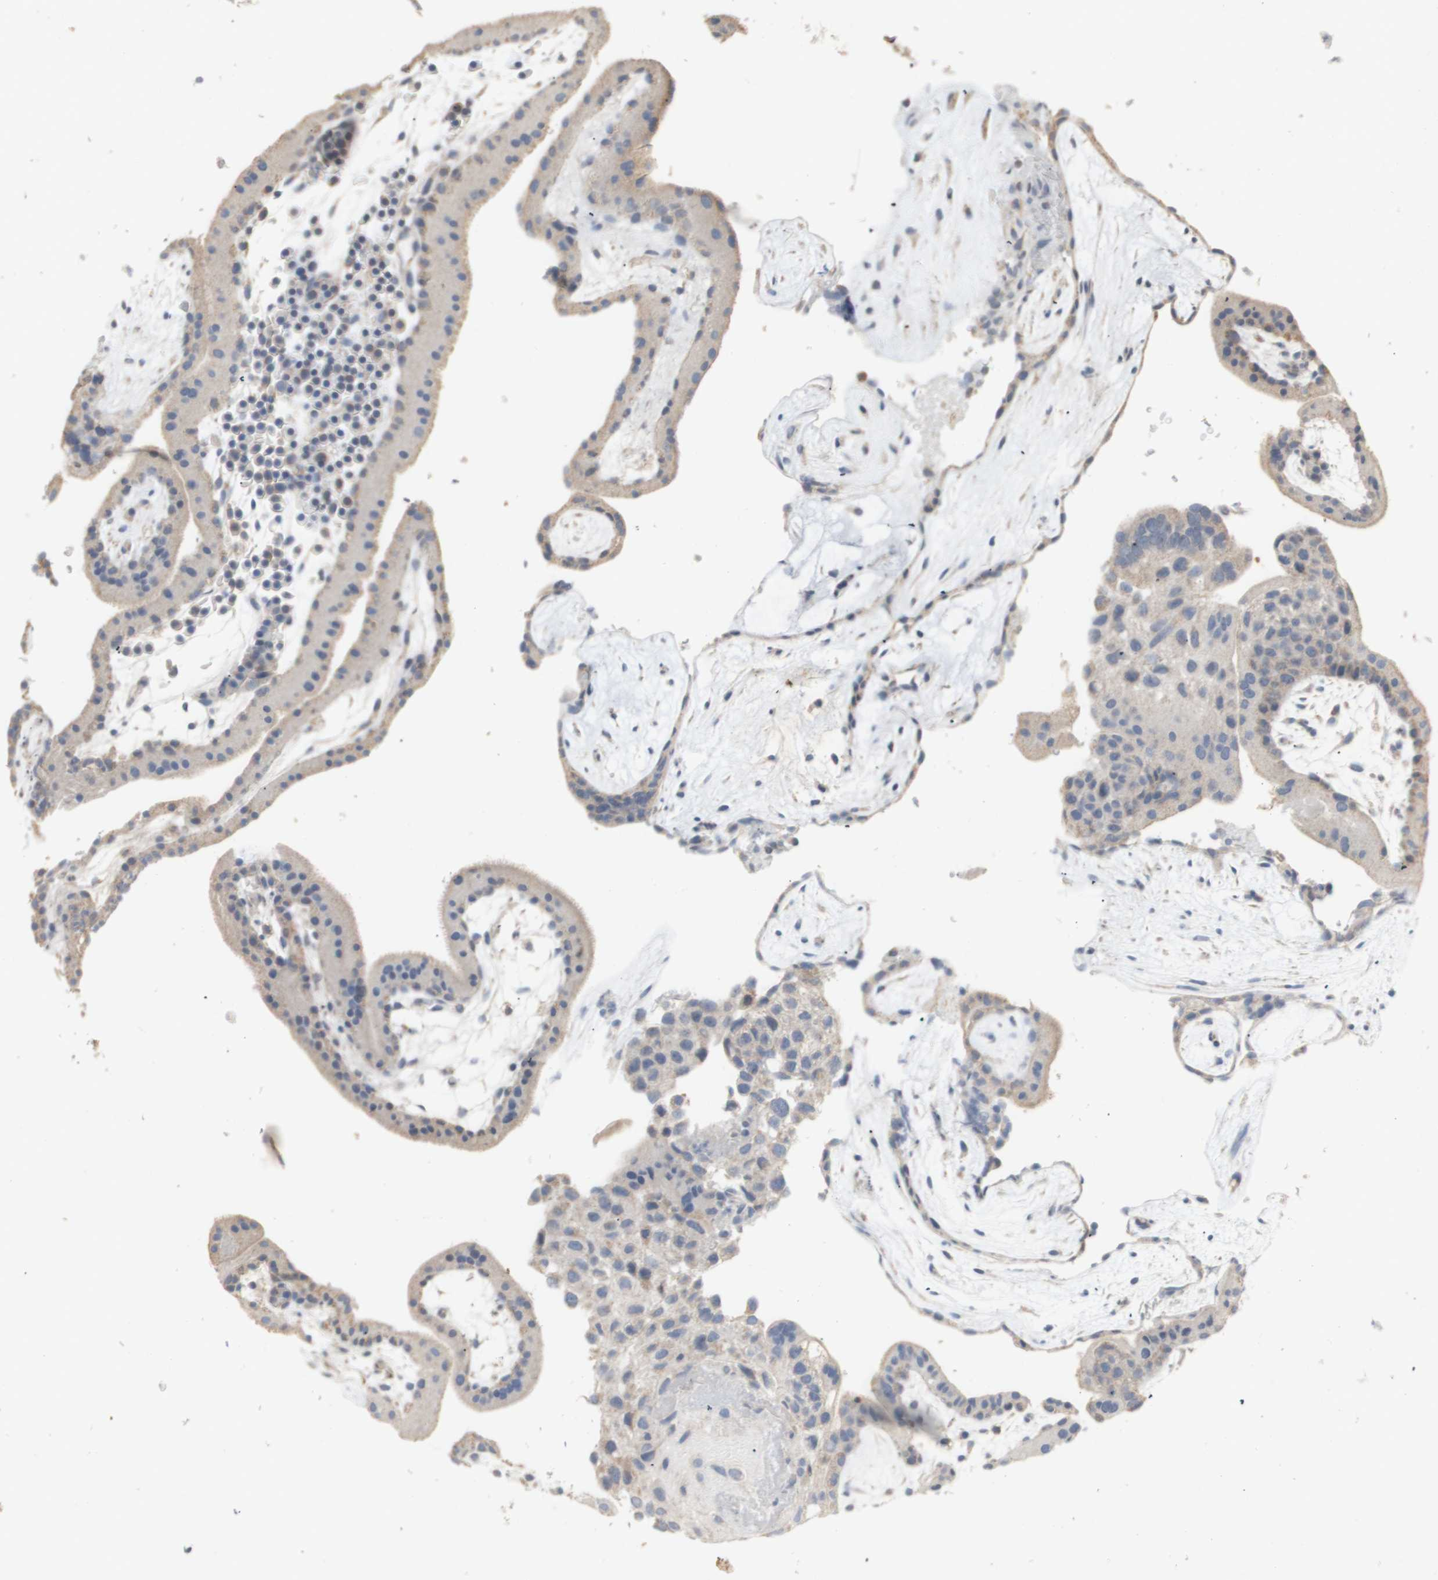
{"staining": {"intensity": "weak", "quantity": "25%-75%", "location": "cytoplasmic/membranous"}, "tissue": "placenta", "cell_type": "Decidual cells", "image_type": "normal", "snomed": [{"axis": "morphology", "description": "Normal tissue, NOS"}, {"axis": "topography", "description": "Placenta"}], "caption": "IHC (DAB) staining of benign human placenta reveals weak cytoplasmic/membranous protein positivity in about 25%-75% of decidual cells. Using DAB (3,3'-diaminobenzidine) (brown) and hematoxylin (blue) stains, captured at high magnification using brightfield microscopy.", "gene": "PTGIS", "patient": {"sex": "female", "age": 19}}